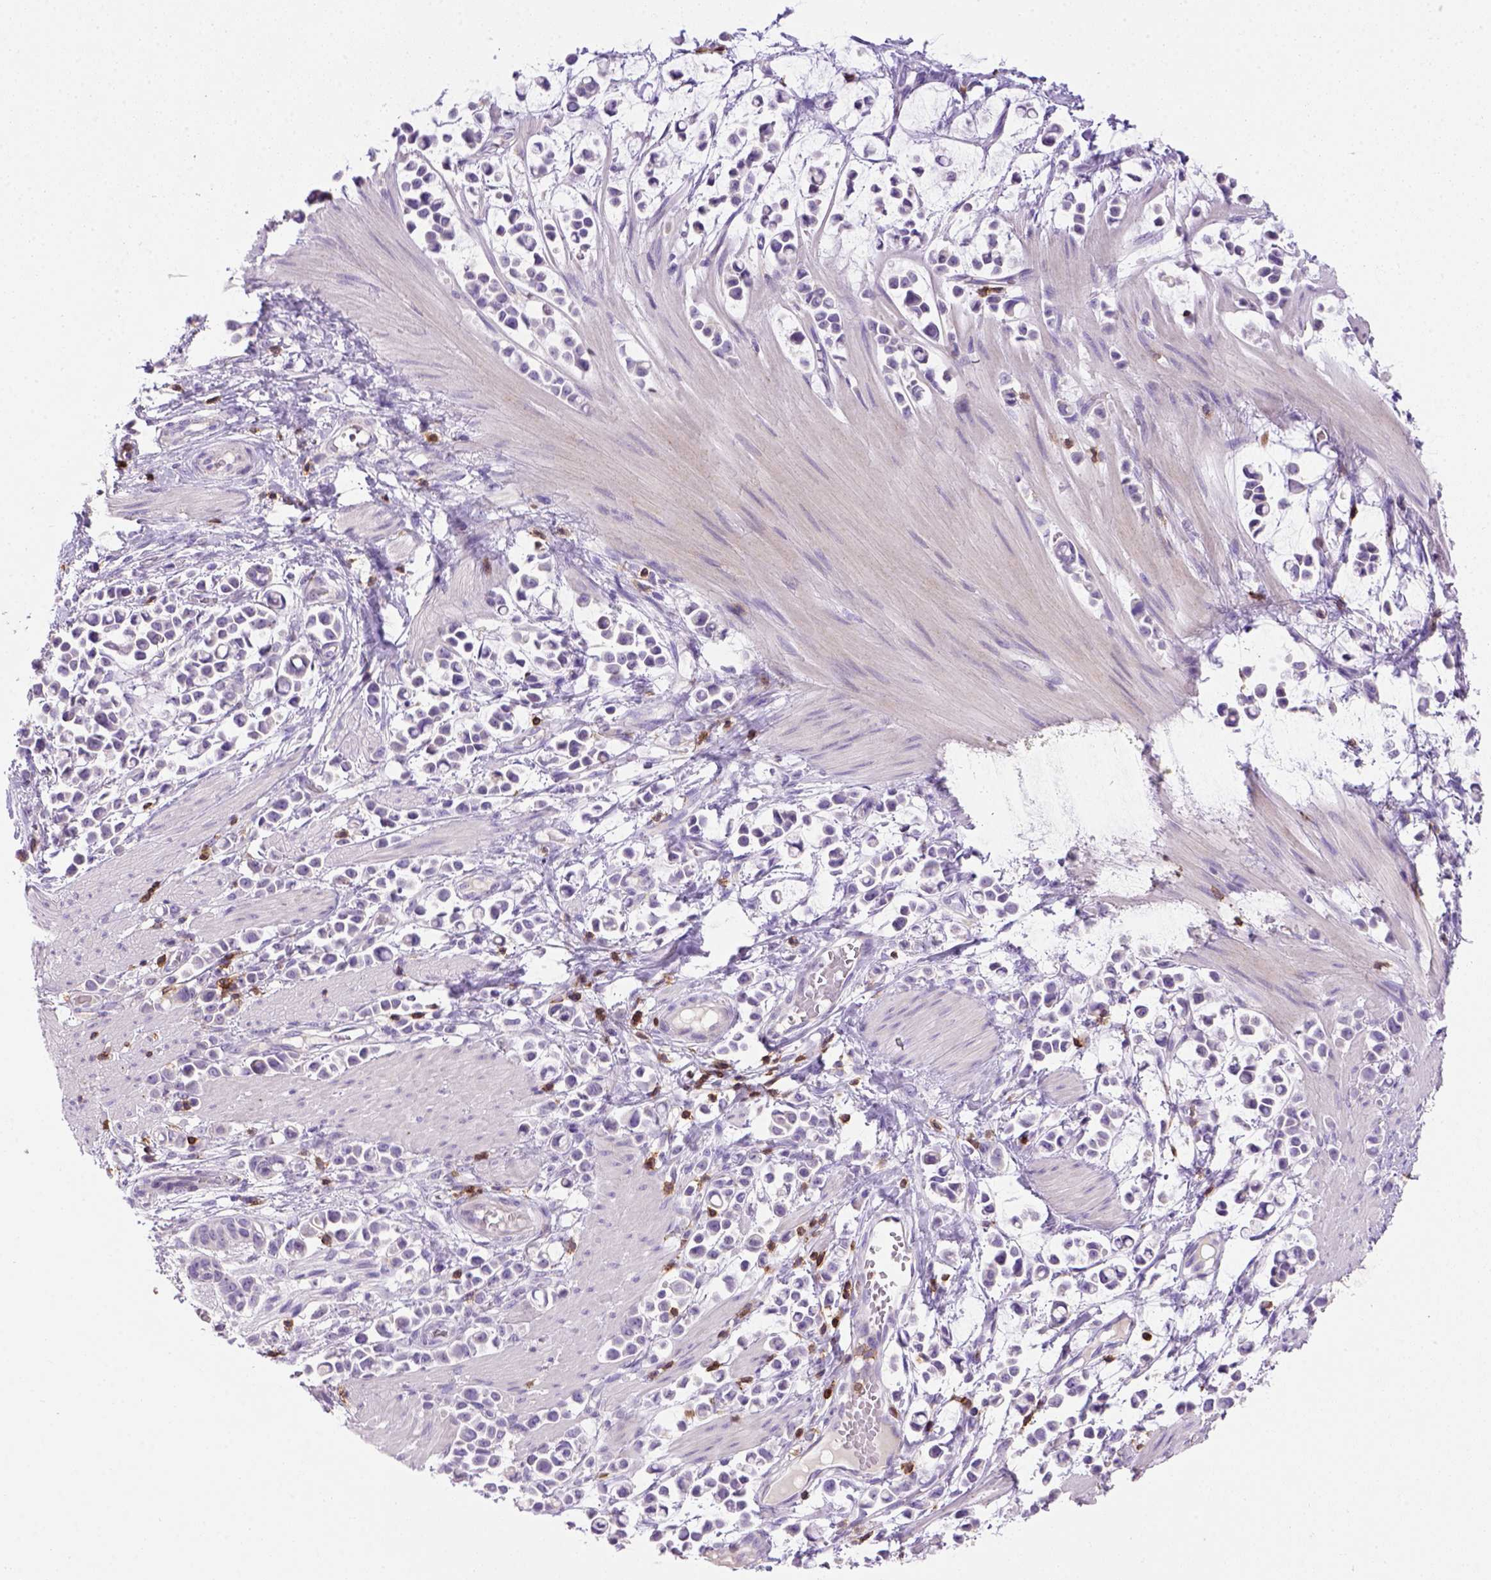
{"staining": {"intensity": "negative", "quantity": "none", "location": "none"}, "tissue": "stomach cancer", "cell_type": "Tumor cells", "image_type": "cancer", "snomed": [{"axis": "morphology", "description": "Adenocarcinoma, NOS"}, {"axis": "topography", "description": "Stomach"}], "caption": "Immunohistochemistry (IHC) photomicrograph of neoplastic tissue: stomach cancer stained with DAB exhibits no significant protein expression in tumor cells. (Immunohistochemistry, brightfield microscopy, high magnification).", "gene": "CD3E", "patient": {"sex": "male", "age": 82}}